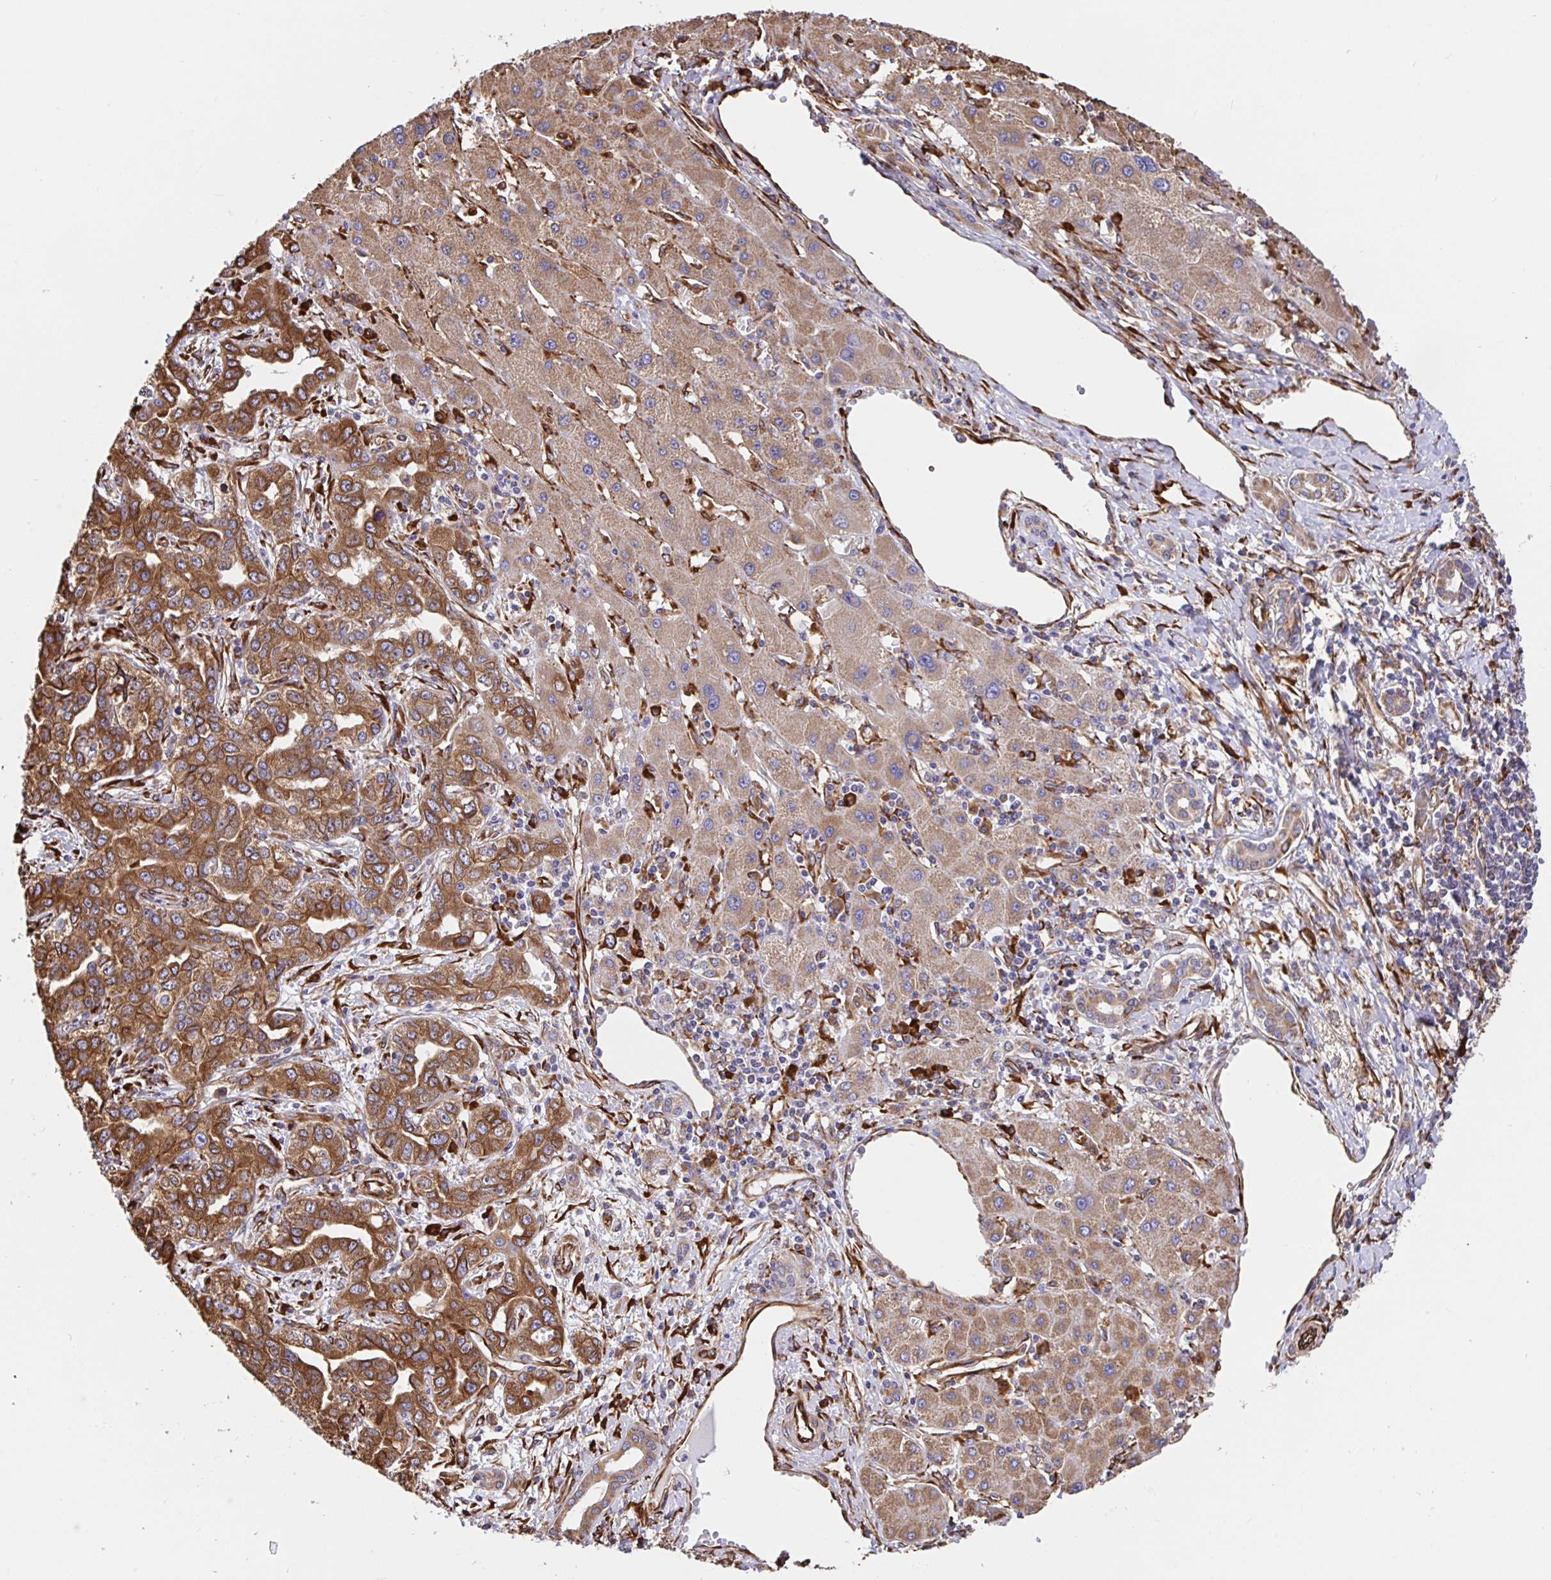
{"staining": {"intensity": "strong", "quantity": ">75%", "location": "cytoplasmic/membranous"}, "tissue": "liver cancer", "cell_type": "Tumor cells", "image_type": "cancer", "snomed": [{"axis": "morphology", "description": "Cholangiocarcinoma"}, {"axis": "topography", "description": "Liver"}], "caption": "This is an image of immunohistochemistry staining of liver cancer (cholangiocarcinoma), which shows strong positivity in the cytoplasmic/membranous of tumor cells.", "gene": "MAOA", "patient": {"sex": "male", "age": 59}}